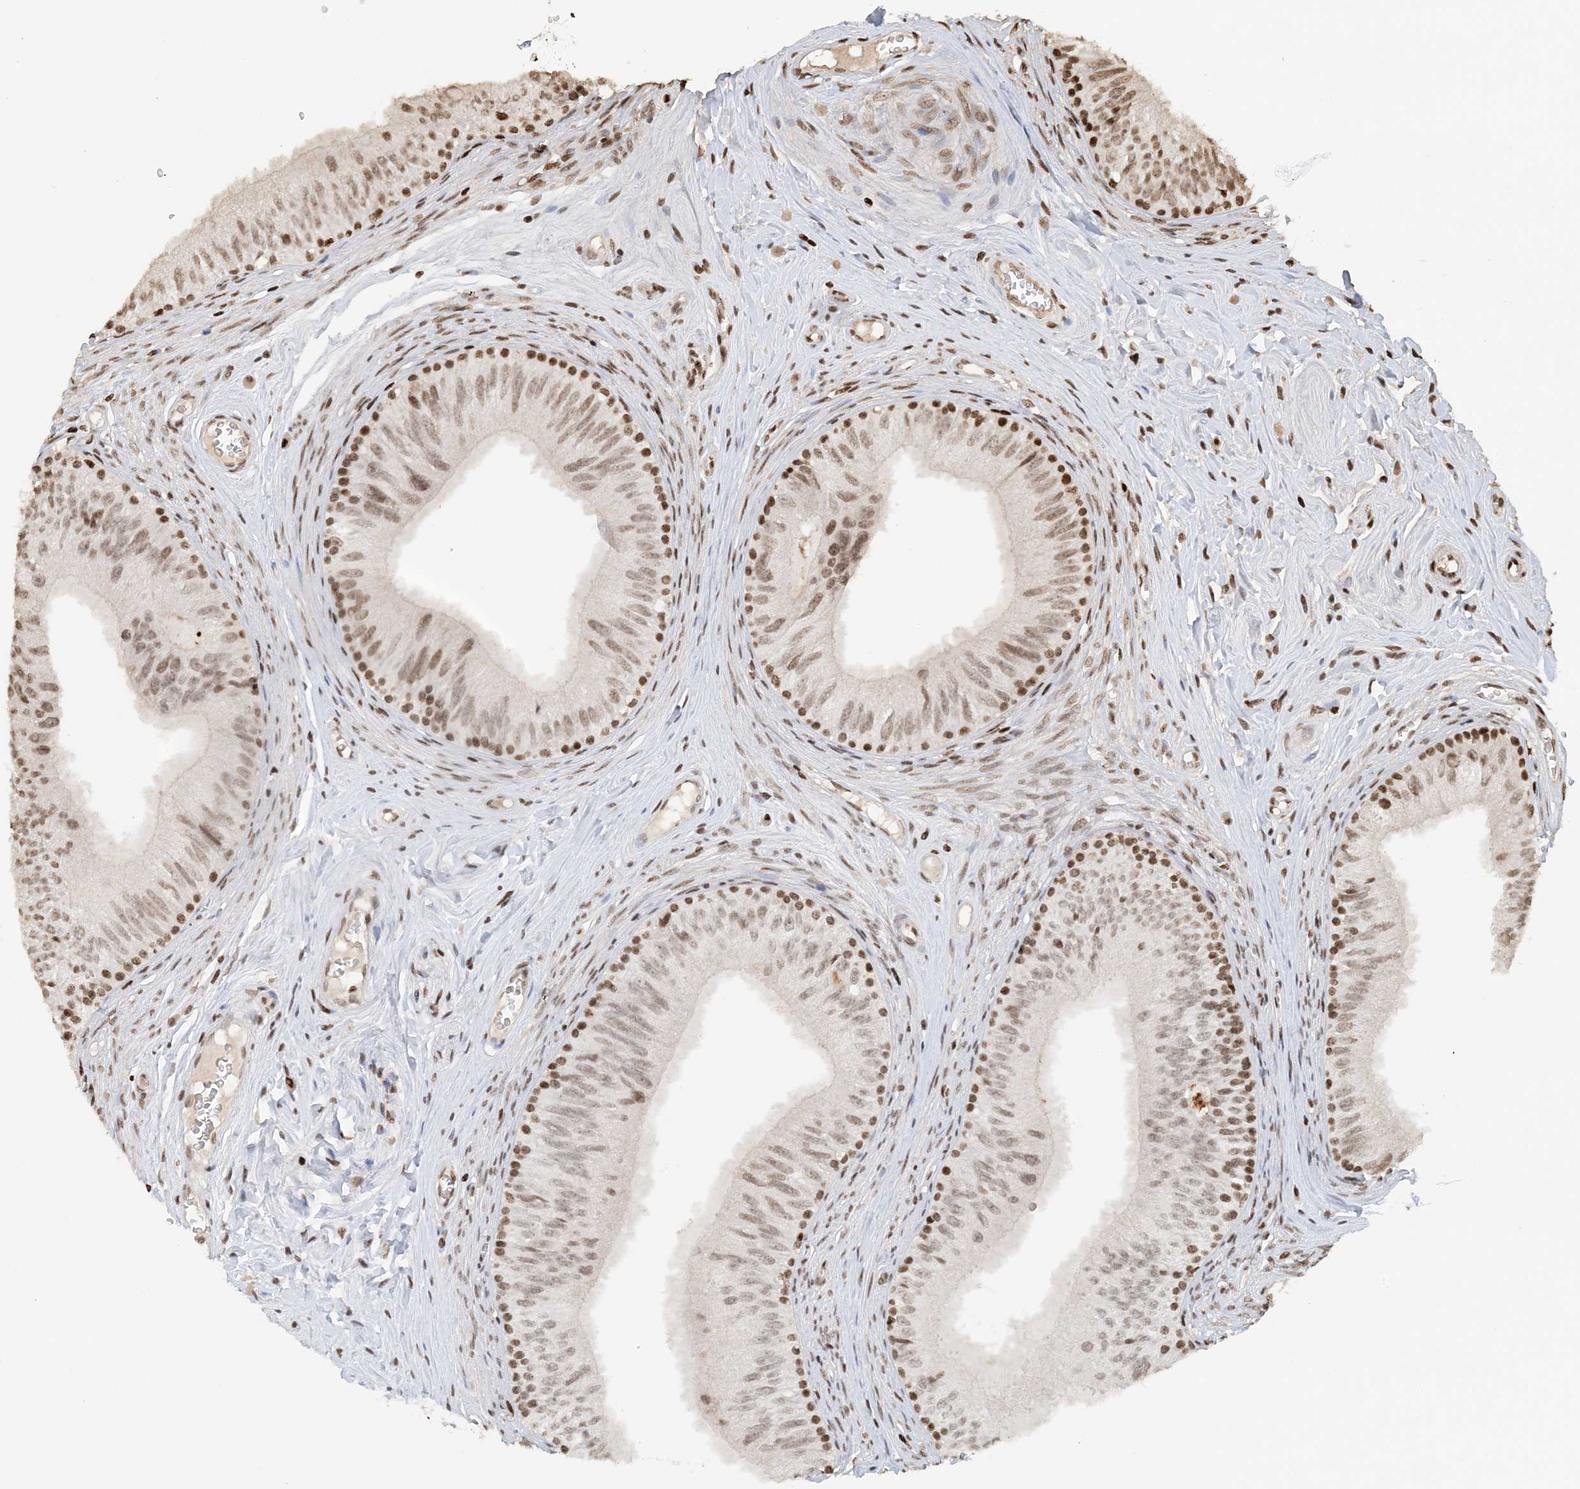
{"staining": {"intensity": "strong", "quantity": "25%-75%", "location": "nuclear"}, "tissue": "epididymis", "cell_type": "Glandular cells", "image_type": "normal", "snomed": [{"axis": "morphology", "description": "Normal tissue, NOS"}, {"axis": "topography", "description": "Epididymis"}], "caption": "Glandular cells show strong nuclear positivity in approximately 25%-75% of cells in unremarkable epididymis. The staining is performed using DAB (3,3'-diaminobenzidine) brown chromogen to label protein expression. The nuclei are counter-stained blue using hematoxylin.", "gene": "H3", "patient": {"sex": "male", "age": 46}}